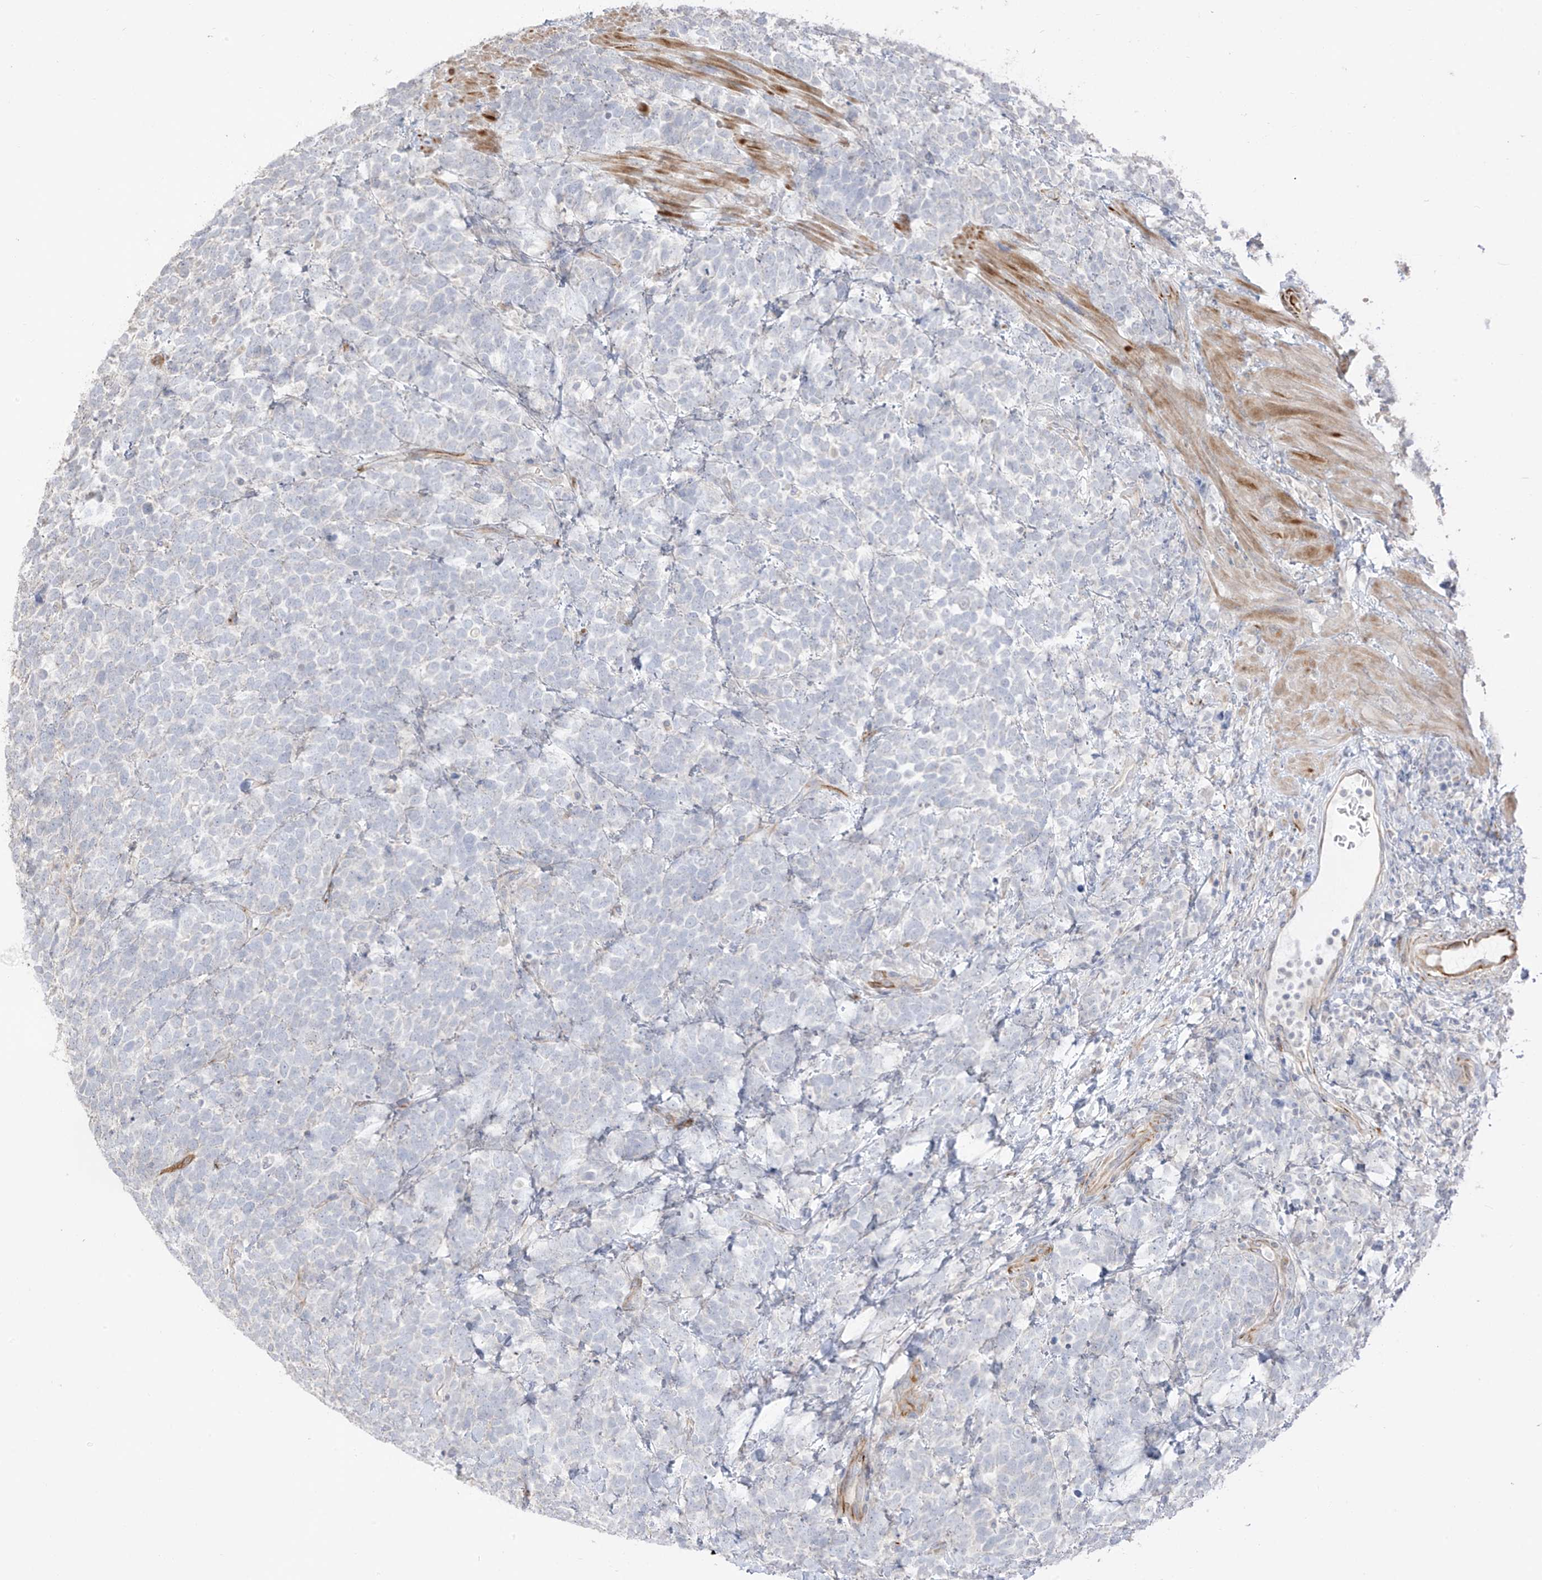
{"staining": {"intensity": "negative", "quantity": "none", "location": "none"}, "tissue": "urothelial cancer", "cell_type": "Tumor cells", "image_type": "cancer", "snomed": [{"axis": "morphology", "description": "Urothelial carcinoma, High grade"}, {"axis": "topography", "description": "Urinary bladder"}], "caption": "Micrograph shows no protein positivity in tumor cells of urothelial carcinoma (high-grade) tissue.", "gene": "DCDC2", "patient": {"sex": "female", "age": 82}}